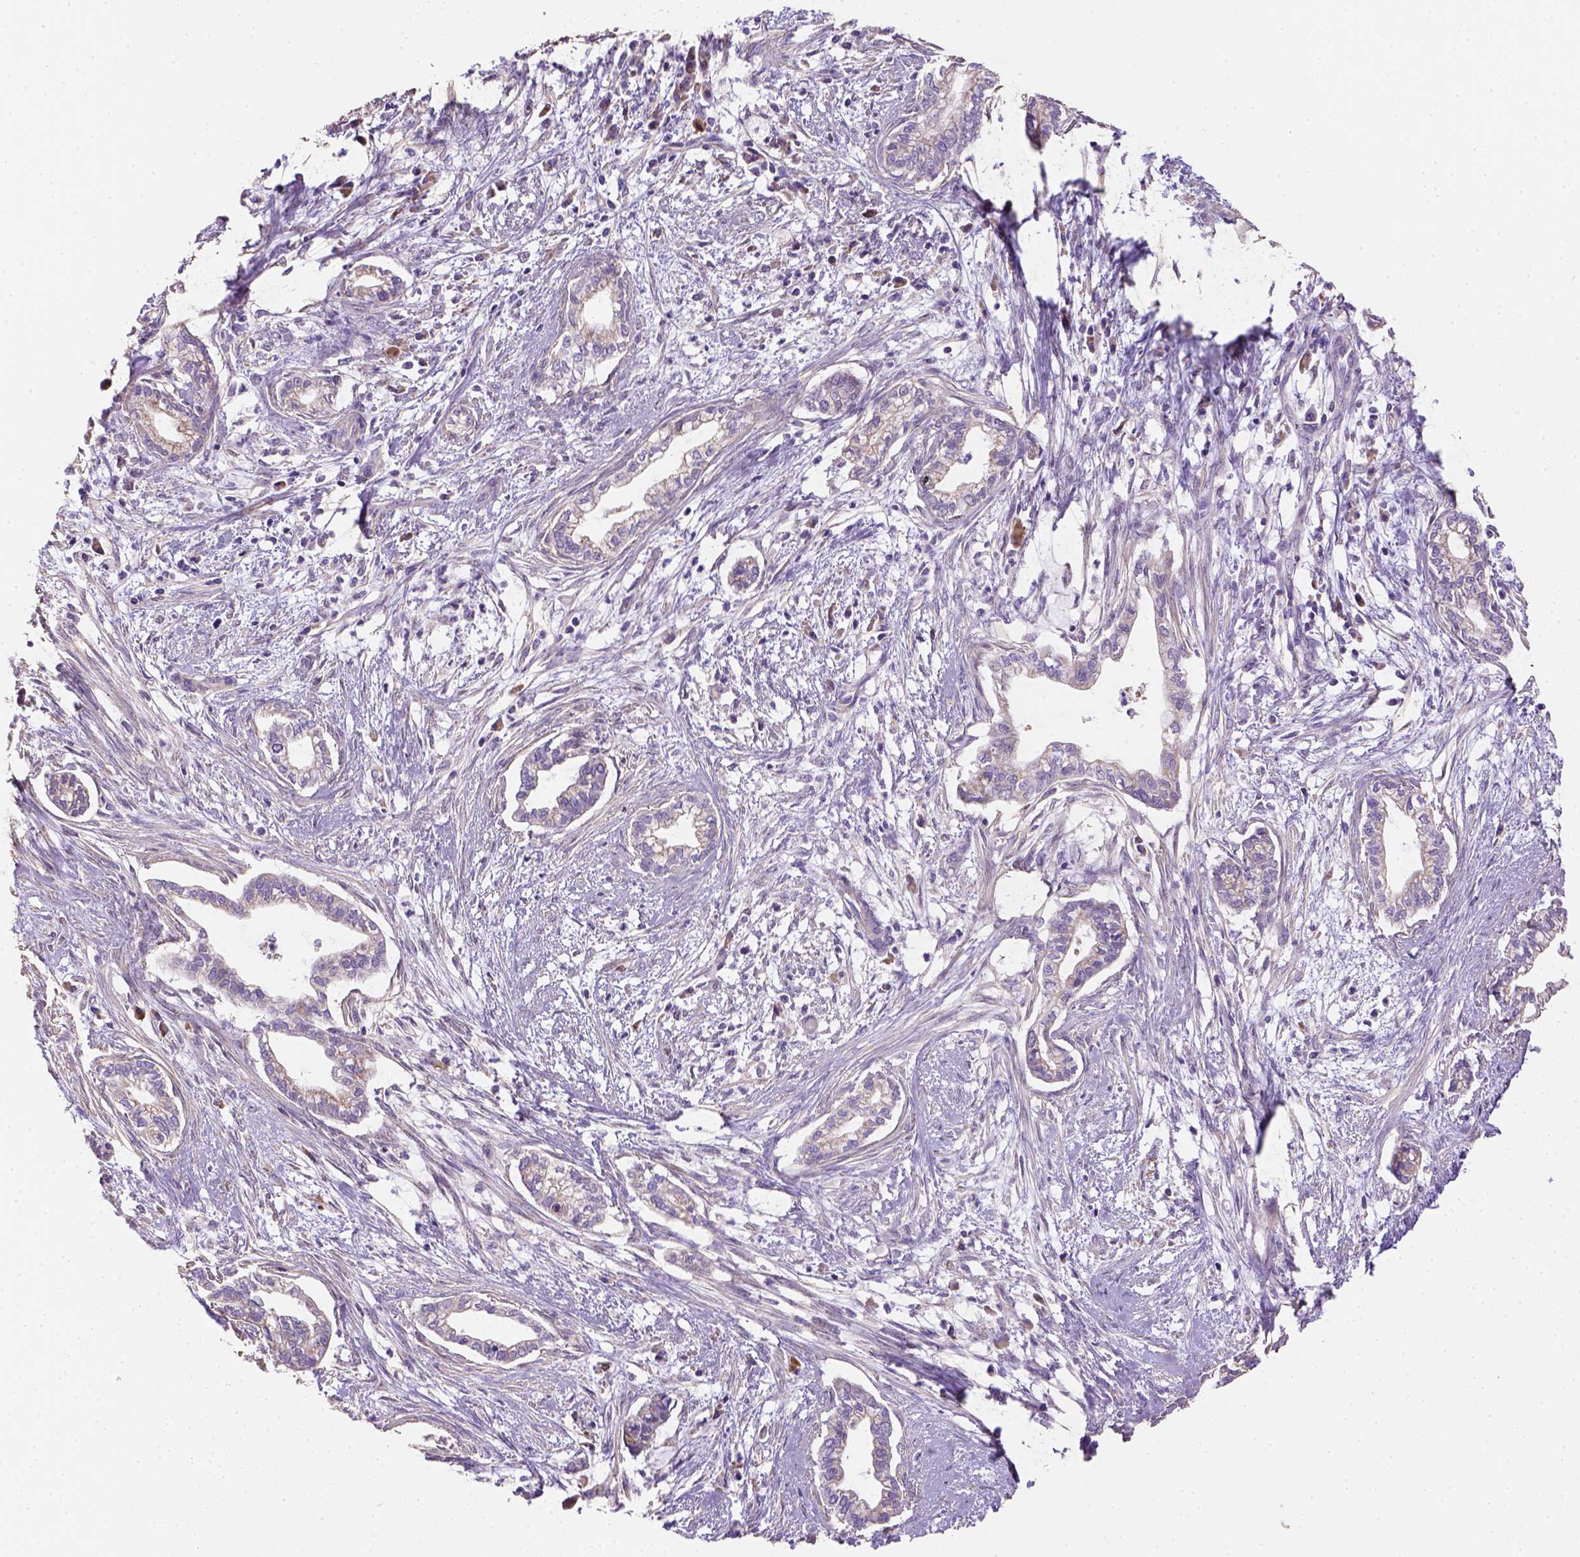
{"staining": {"intensity": "negative", "quantity": "none", "location": "none"}, "tissue": "cervical cancer", "cell_type": "Tumor cells", "image_type": "cancer", "snomed": [{"axis": "morphology", "description": "Adenocarcinoma, NOS"}, {"axis": "topography", "description": "Cervix"}], "caption": "Tumor cells show no significant protein positivity in adenocarcinoma (cervical).", "gene": "HTRA1", "patient": {"sex": "female", "age": 62}}